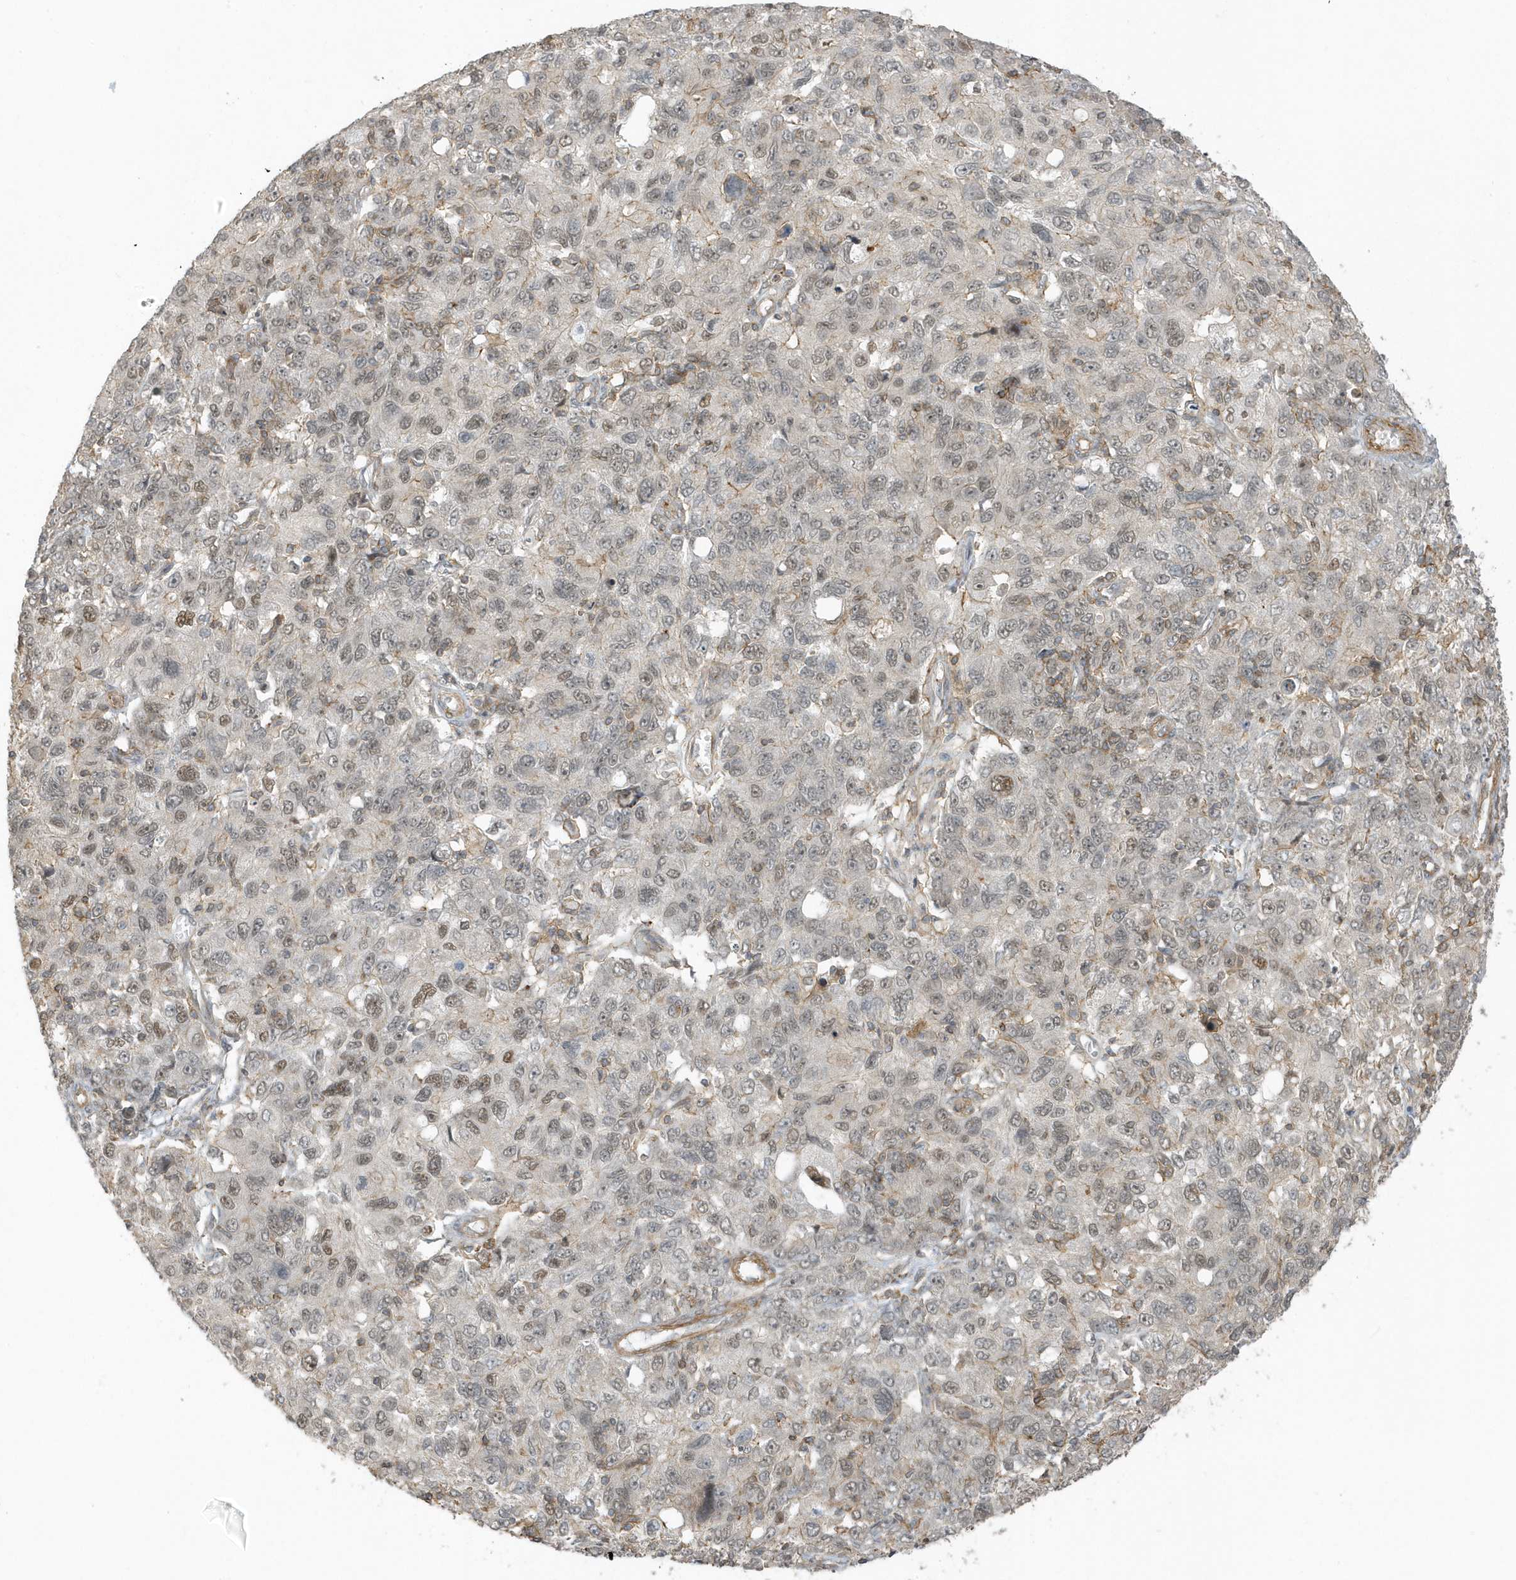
{"staining": {"intensity": "moderate", "quantity": "25%-75%", "location": "nuclear"}, "tissue": "ovarian cancer", "cell_type": "Tumor cells", "image_type": "cancer", "snomed": [{"axis": "morphology", "description": "Carcinoma, endometroid"}, {"axis": "topography", "description": "Ovary"}], "caption": "Protein expression by immunohistochemistry (IHC) exhibits moderate nuclear staining in about 25%-75% of tumor cells in endometroid carcinoma (ovarian).", "gene": "ZBTB8A", "patient": {"sex": "female", "age": 42}}